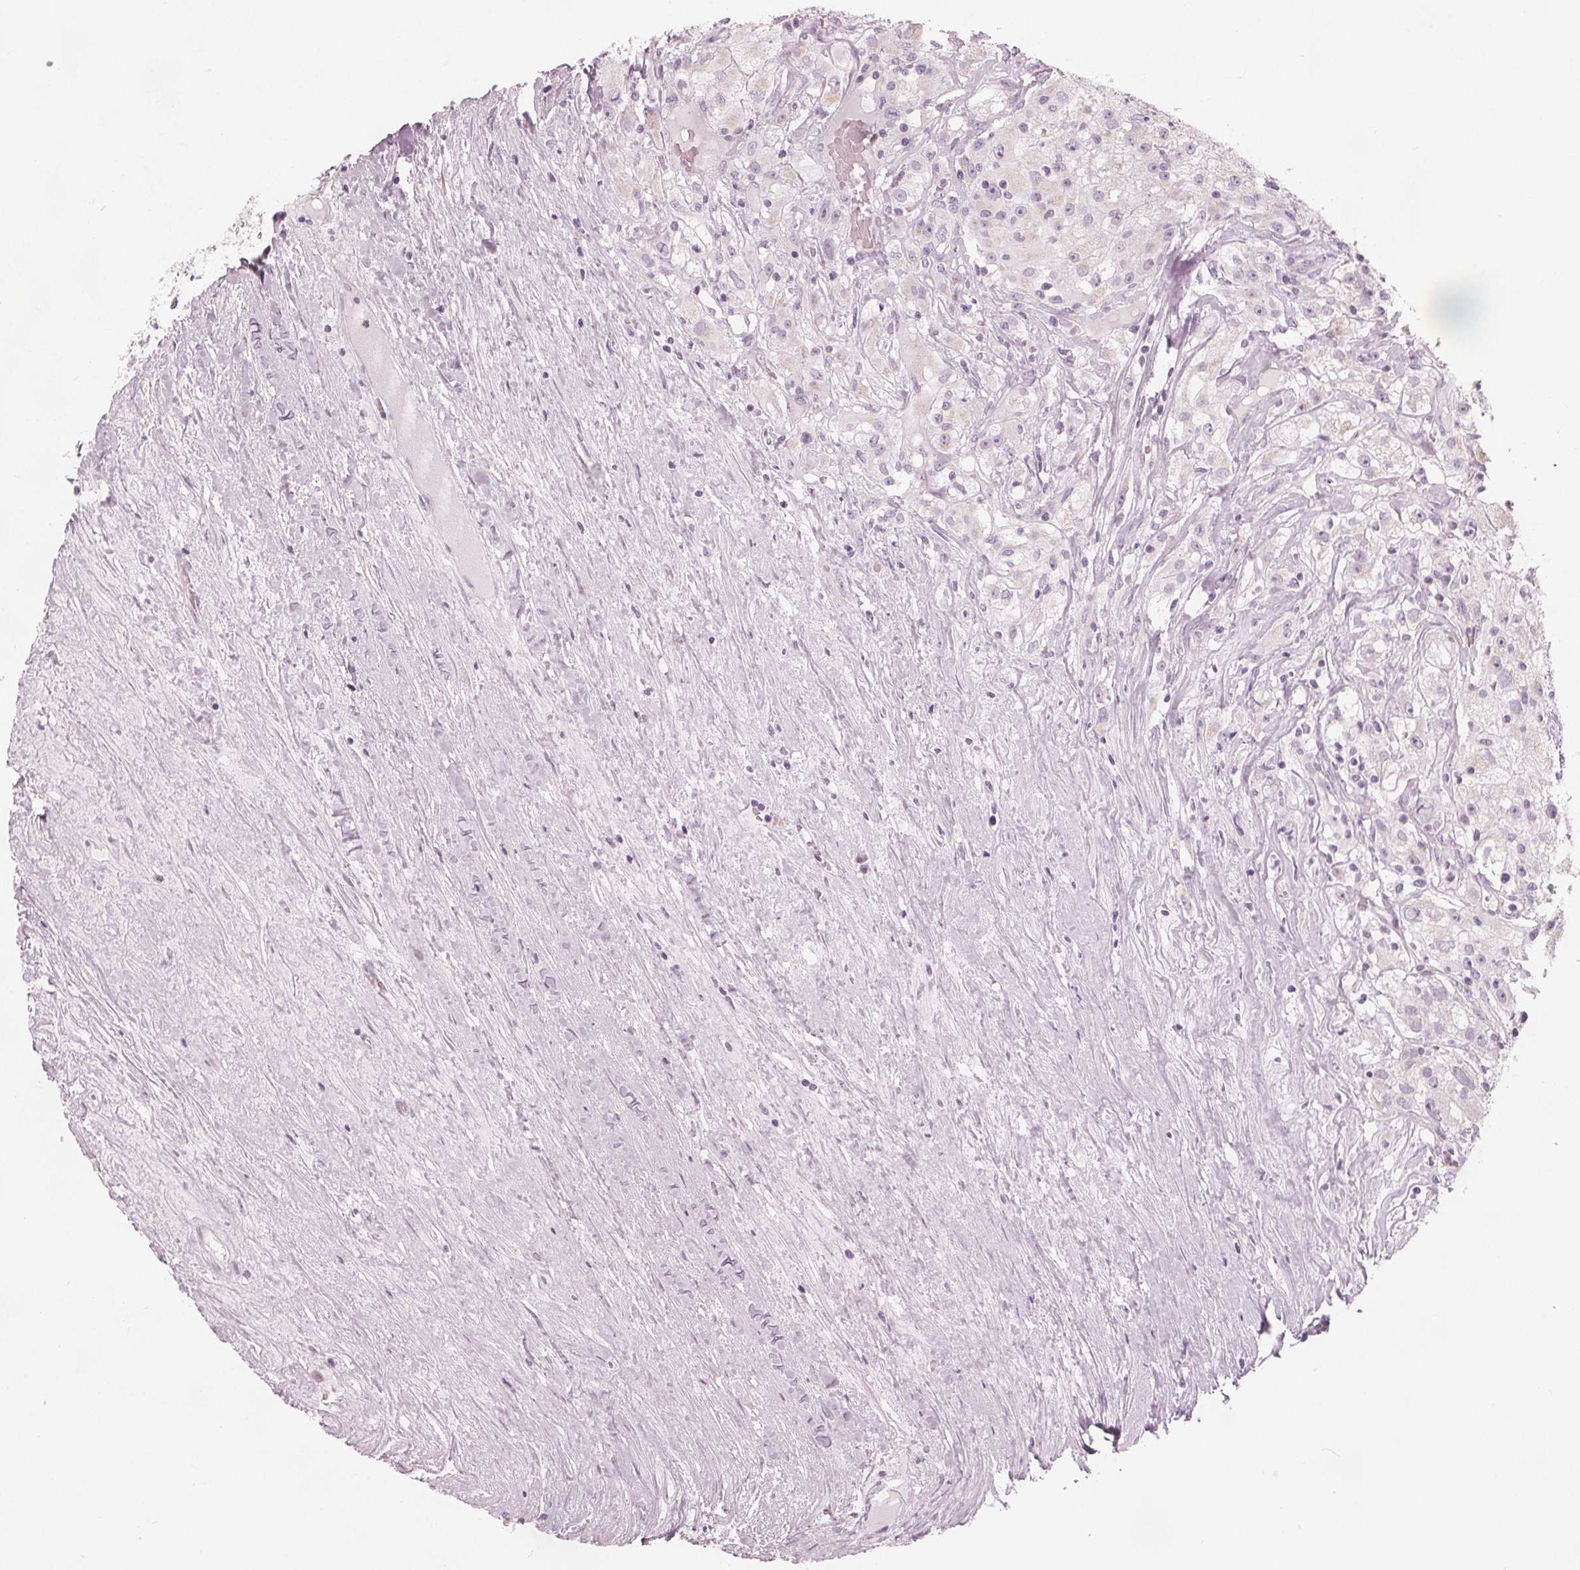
{"staining": {"intensity": "negative", "quantity": "none", "location": "none"}, "tissue": "renal cancer", "cell_type": "Tumor cells", "image_type": "cancer", "snomed": [{"axis": "morphology", "description": "Adenocarcinoma, NOS"}, {"axis": "topography", "description": "Kidney"}], "caption": "The image exhibits no significant expression in tumor cells of renal cancer (adenocarcinoma). (DAB (3,3'-diaminobenzidine) IHC, high magnification).", "gene": "BRSK1", "patient": {"sex": "female", "age": 67}}